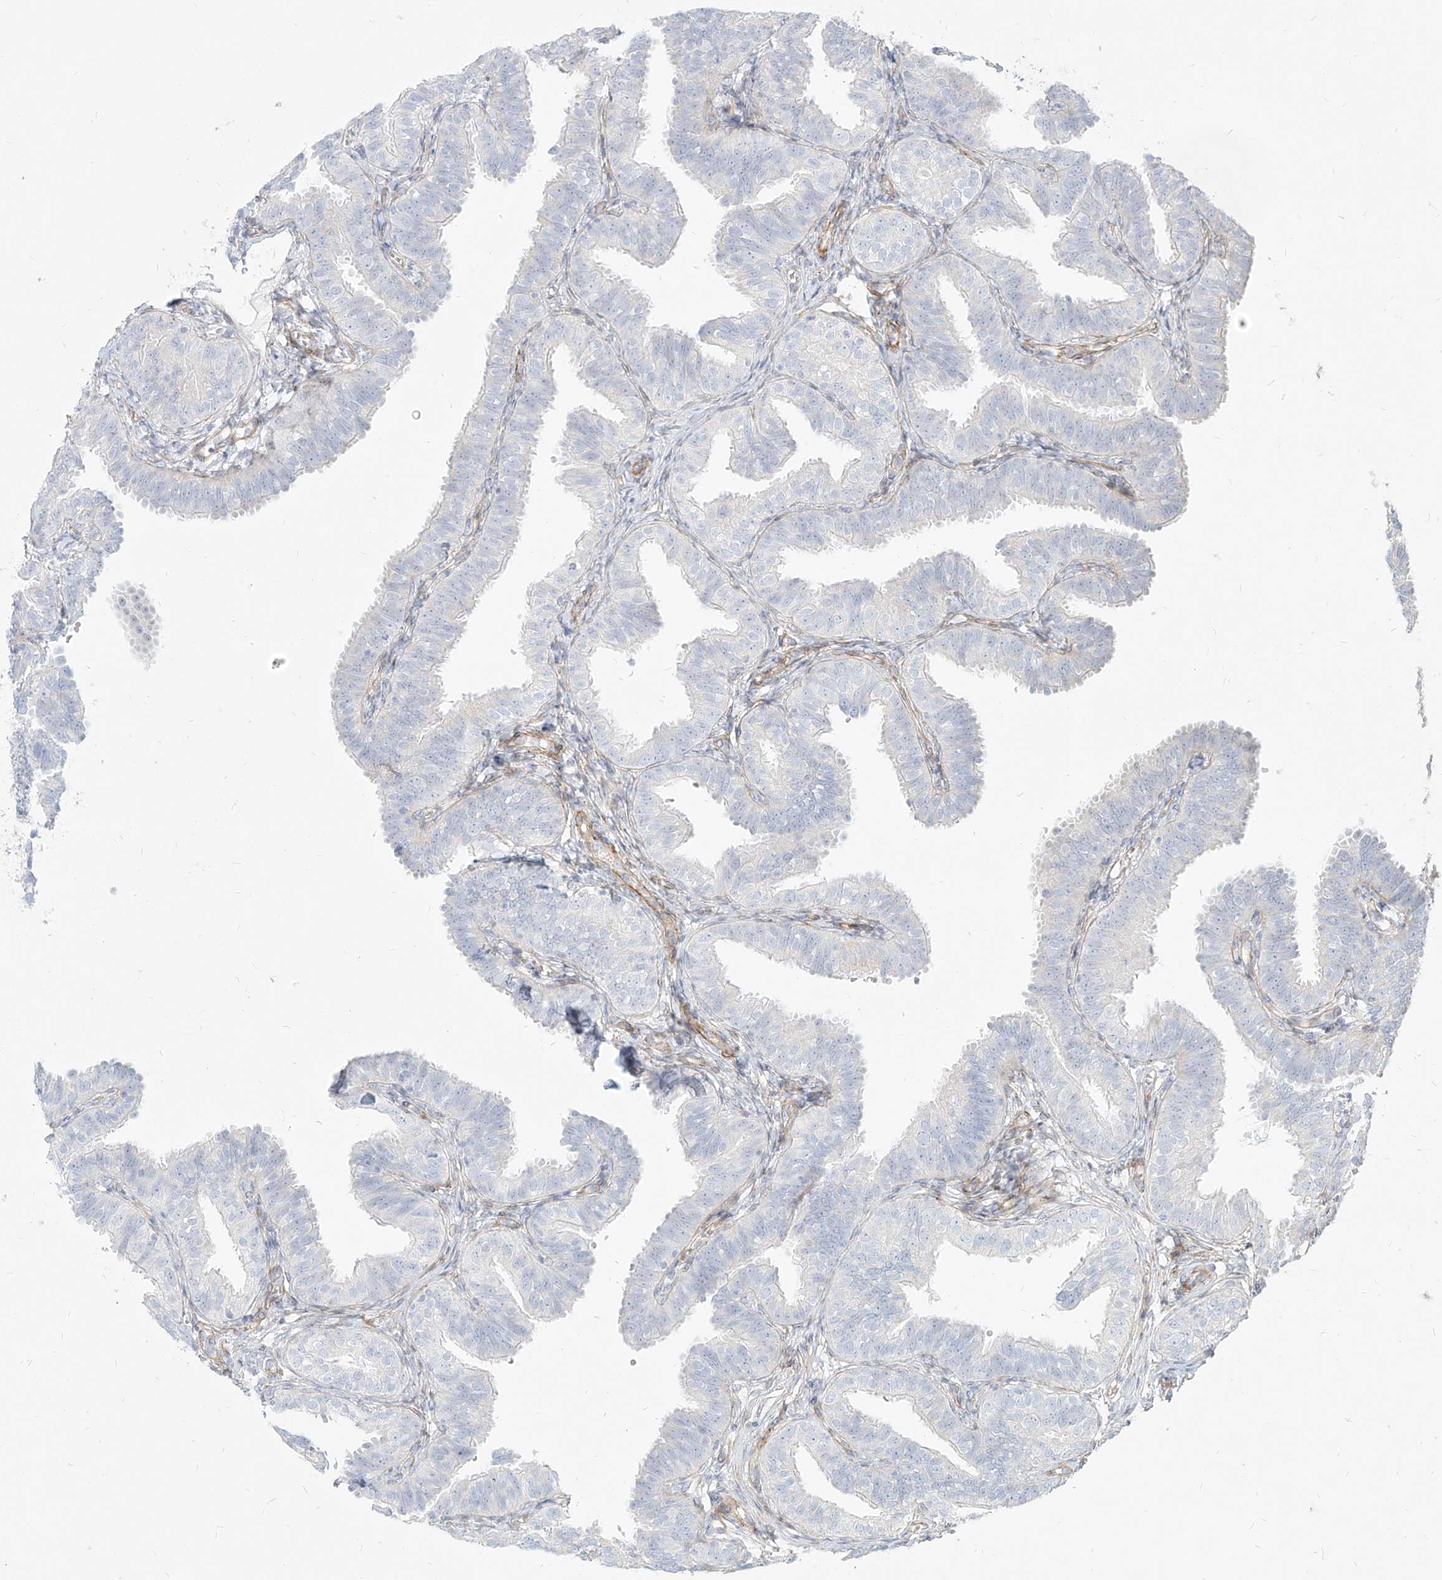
{"staining": {"intensity": "negative", "quantity": "none", "location": "none"}, "tissue": "fallopian tube", "cell_type": "Glandular cells", "image_type": "normal", "snomed": [{"axis": "morphology", "description": "Normal tissue, NOS"}, {"axis": "topography", "description": "Fallopian tube"}], "caption": "Benign fallopian tube was stained to show a protein in brown. There is no significant positivity in glandular cells.", "gene": "ITPKB", "patient": {"sex": "female", "age": 35}}